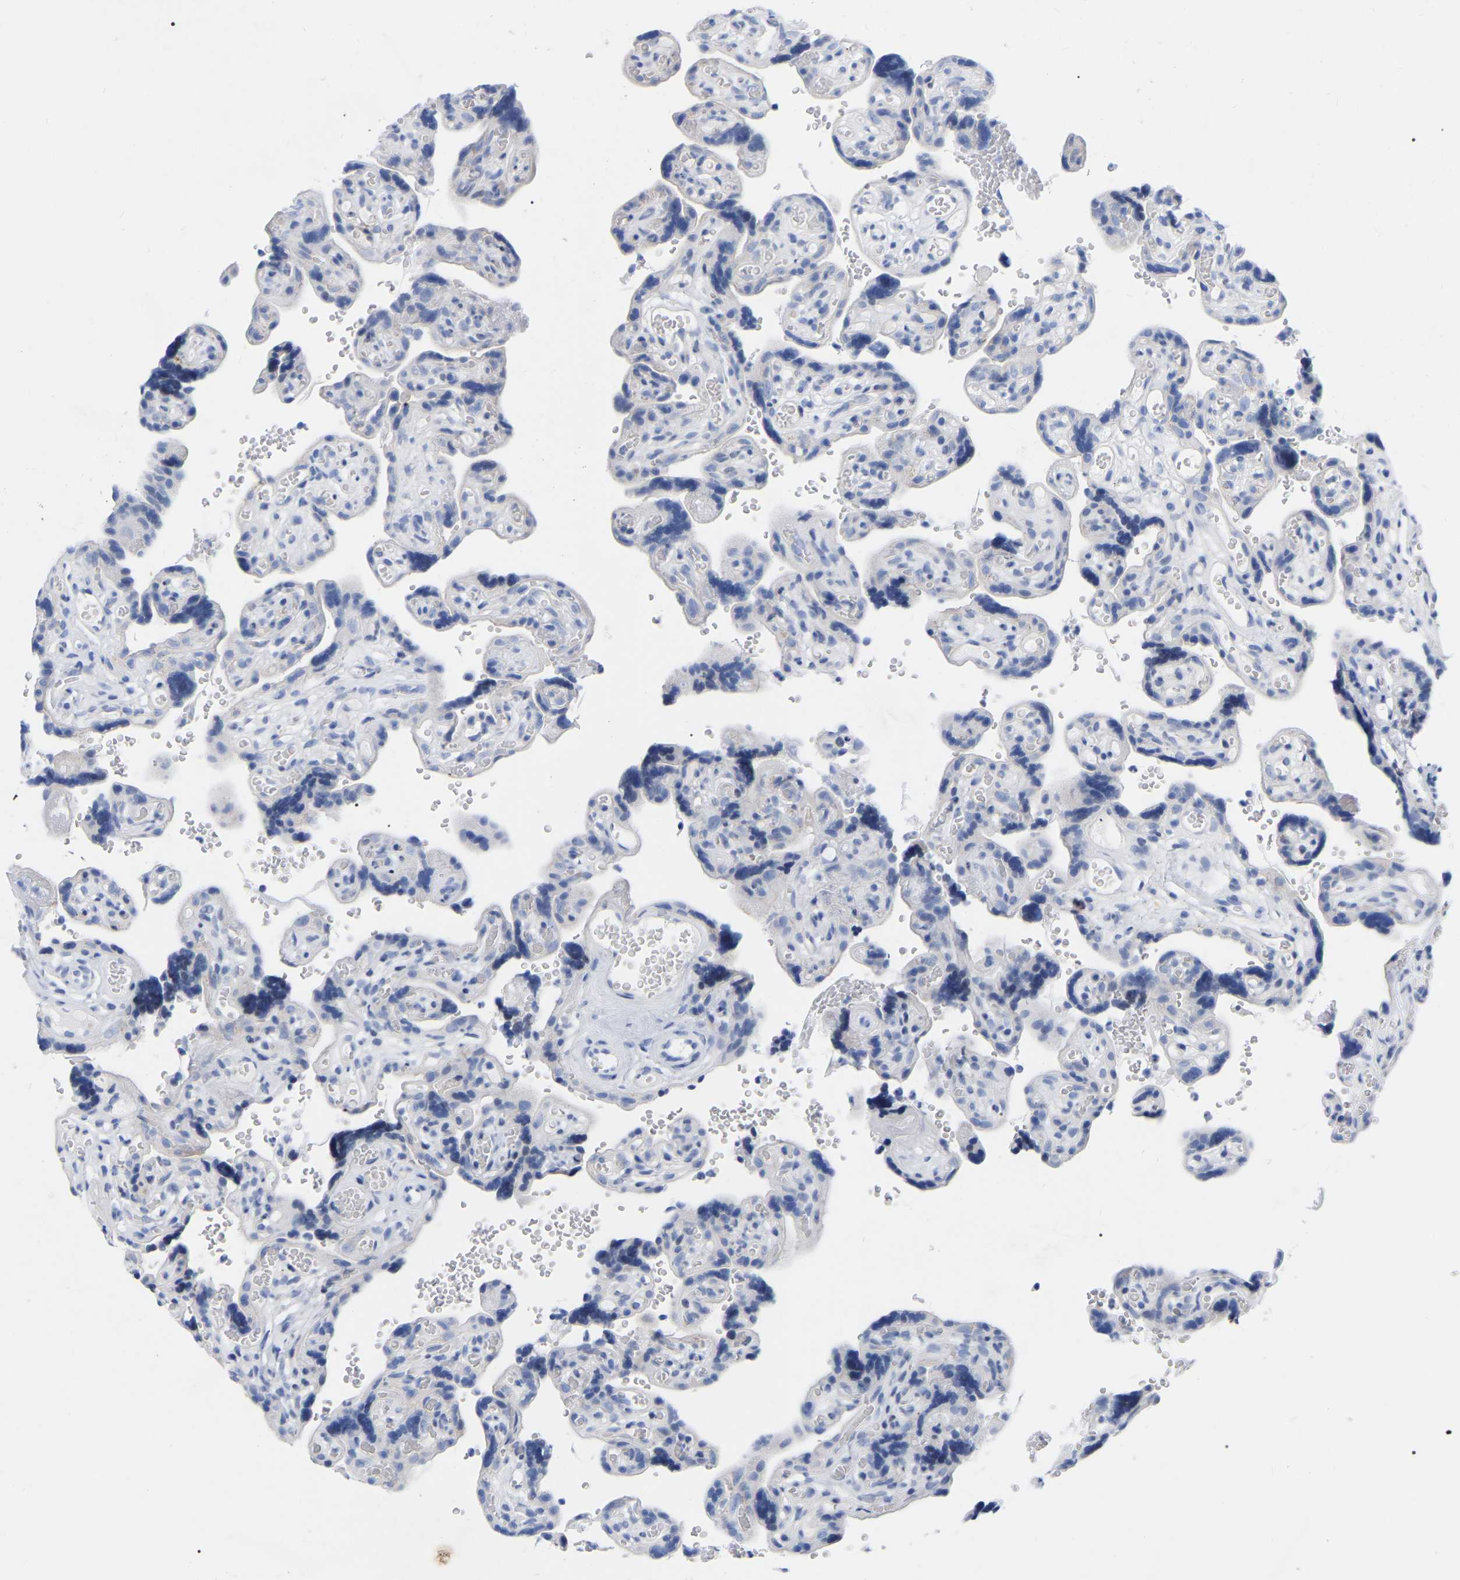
{"staining": {"intensity": "weak", "quantity": "<25%", "location": "cytoplasmic/membranous"}, "tissue": "placenta", "cell_type": "Decidual cells", "image_type": "normal", "snomed": [{"axis": "morphology", "description": "Normal tissue, NOS"}, {"axis": "topography", "description": "Placenta"}], "caption": "IHC histopathology image of normal placenta: placenta stained with DAB (3,3'-diaminobenzidine) exhibits no significant protein expression in decidual cells. The staining is performed using DAB (3,3'-diaminobenzidine) brown chromogen with nuclei counter-stained in using hematoxylin.", "gene": "ZNF629", "patient": {"sex": "female", "age": 30}}